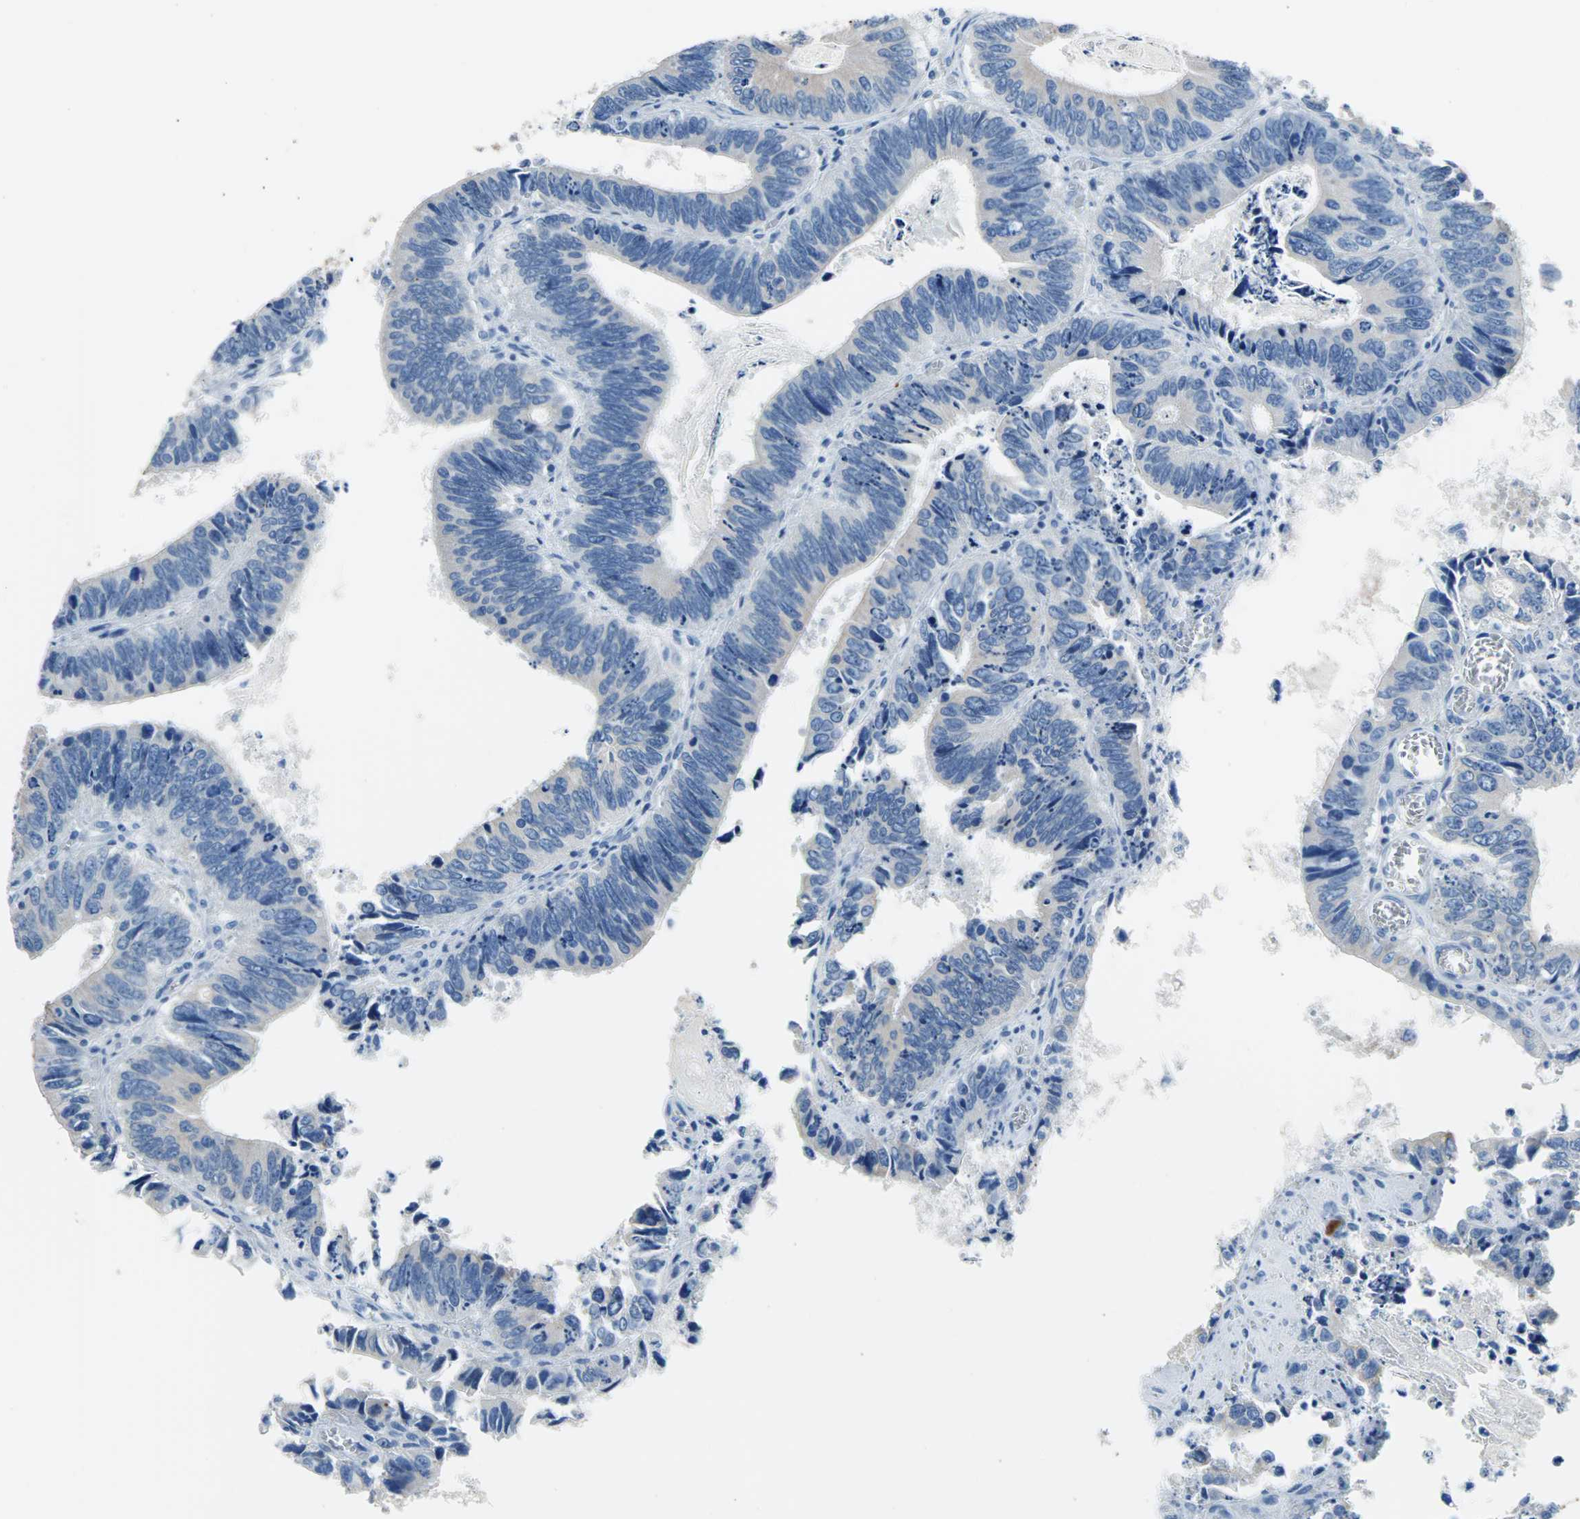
{"staining": {"intensity": "weak", "quantity": "25%-75%", "location": "cytoplasmic/membranous"}, "tissue": "colorectal cancer", "cell_type": "Tumor cells", "image_type": "cancer", "snomed": [{"axis": "morphology", "description": "Adenocarcinoma, NOS"}, {"axis": "topography", "description": "Colon"}], "caption": "Colorectal cancer (adenocarcinoma) stained for a protein (brown) displays weak cytoplasmic/membranous positive expression in approximately 25%-75% of tumor cells.", "gene": "KRT7", "patient": {"sex": "male", "age": 72}}